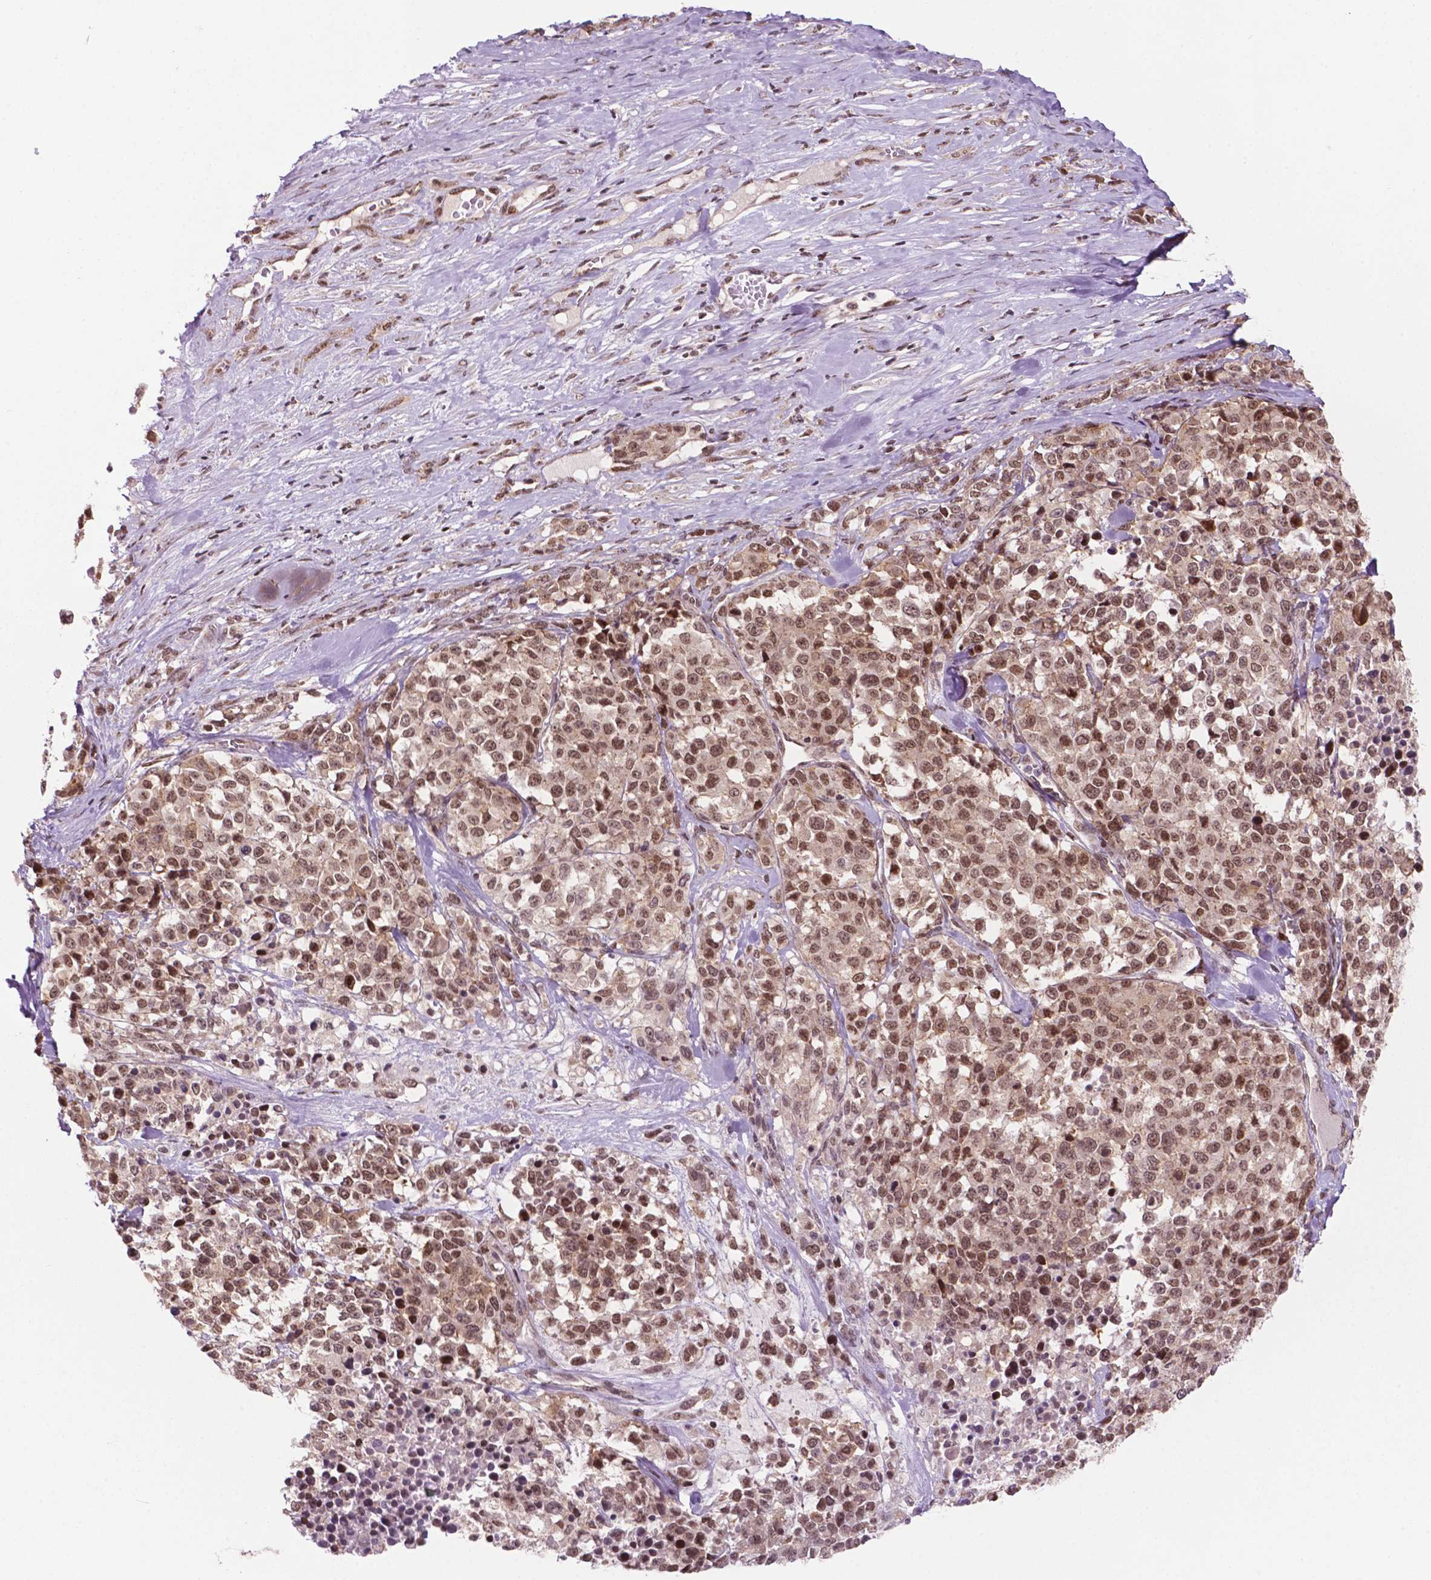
{"staining": {"intensity": "moderate", "quantity": ">75%", "location": "nuclear"}, "tissue": "melanoma", "cell_type": "Tumor cells", "image_type": "cancer", "snomed": [{"axis": "morphology", "description": "Malignant melanoma, Metastatic site"}, {"axis": "topography", "description": "Skin"}], "caption": "Immunohistochemistry (IHC) histopathology image of human malignant melanoma (metastatic site) stained for a protein (brown), which demonstrates medium levels of moderate nuclear staining in approximately >75% of tumor cells.", "gene": "PER2", "patient": {"sex": "male", "age": 84}}